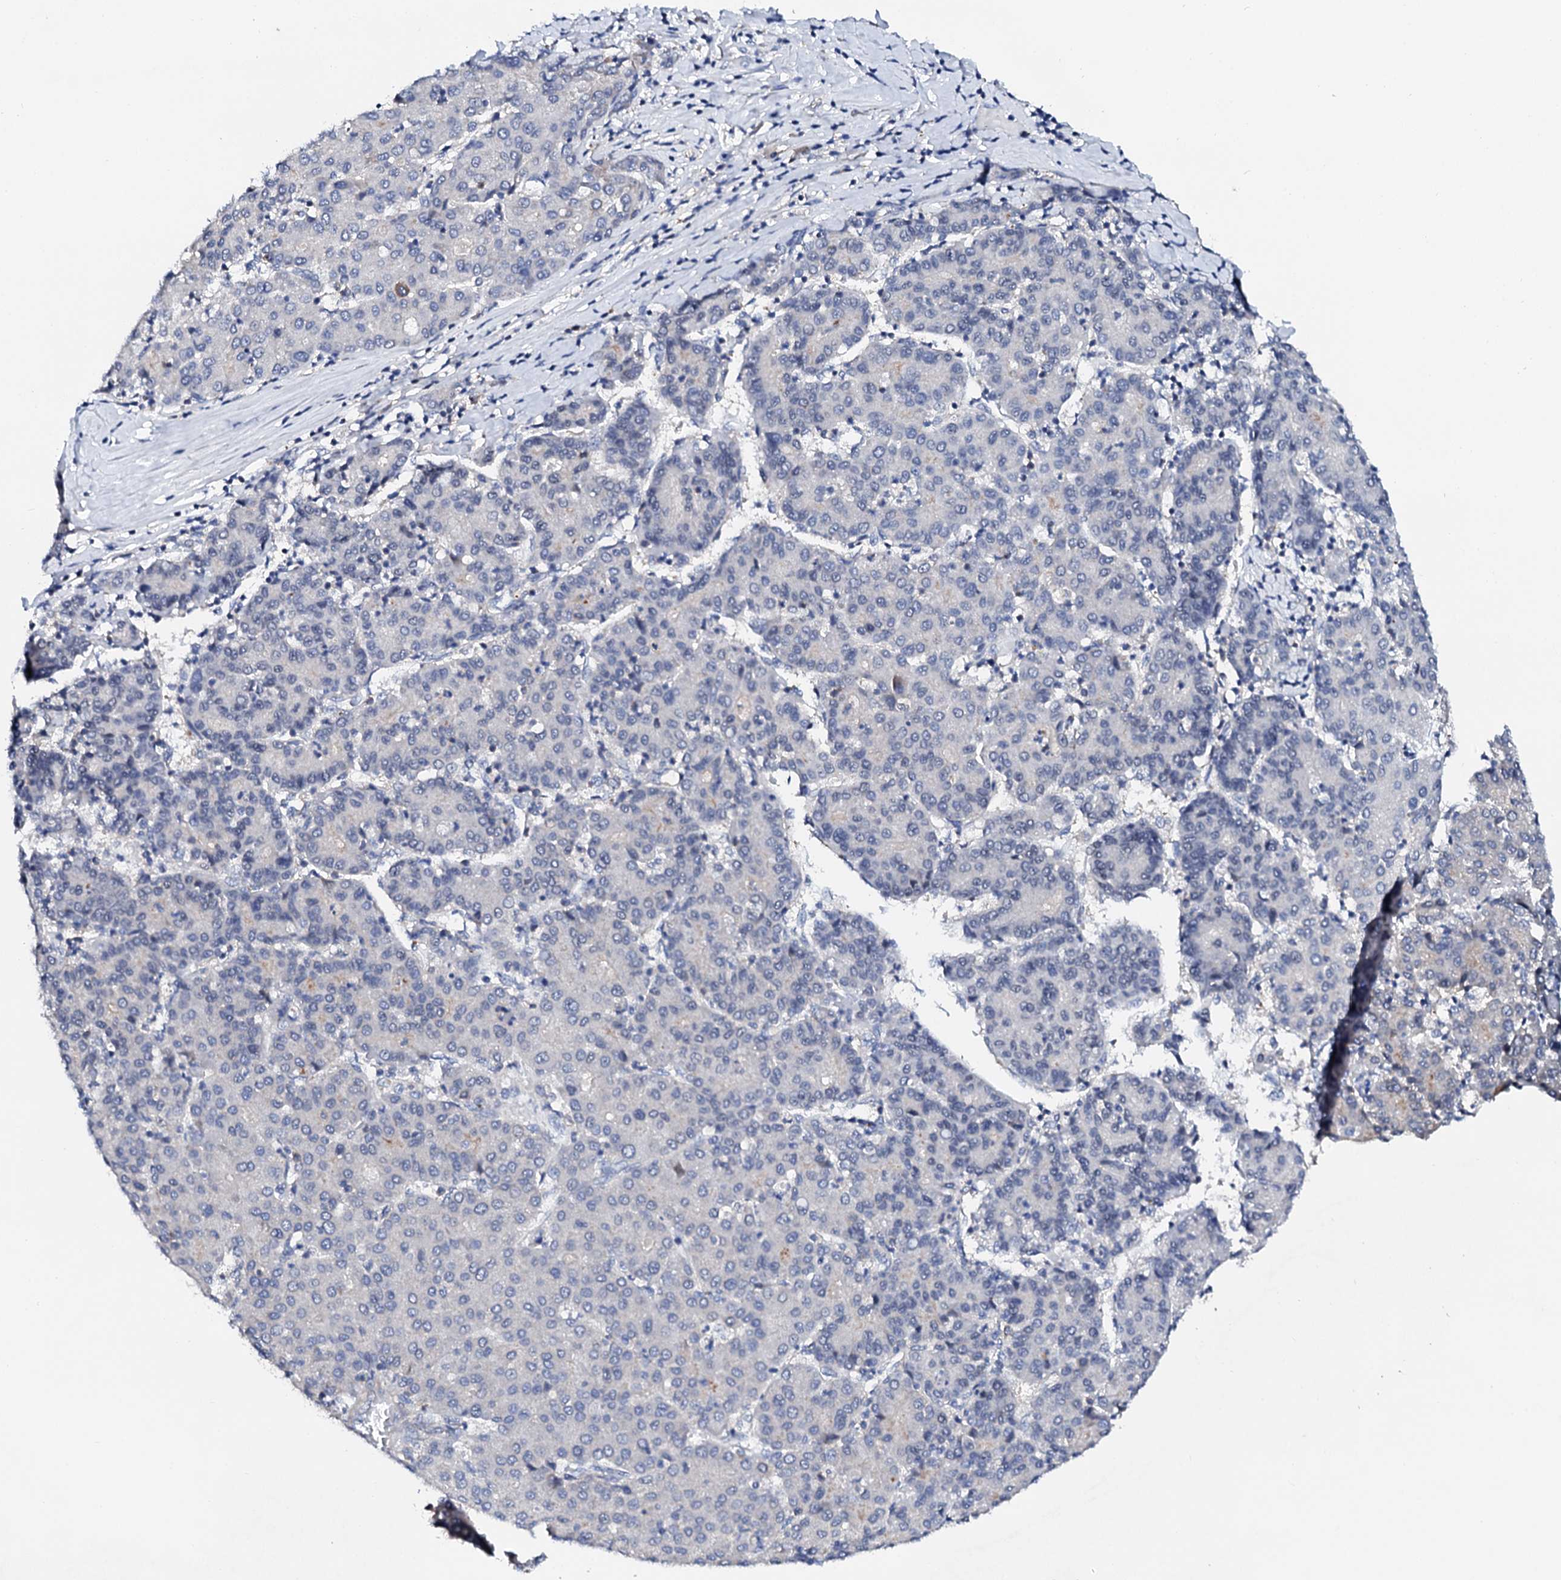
{"staining": {"intensity": "negative", "quantity": "none", "location": "none"}, "tissue": "liver cancer", "cell_type": "Tumor cells", "image_type": "cancer", "snomed": [{"axis": "morphology", "description": "Carcinoma, Hepatocellular, NOS"}, {"axis": "topography", "description": "Liver"}], "caption": "This is a micrograph of immunohistochemistry staining of liver cancer, which shows no expression in tumor cells.", "gene": "NUP58", "patient": {"sex": "male", "age": 65}}